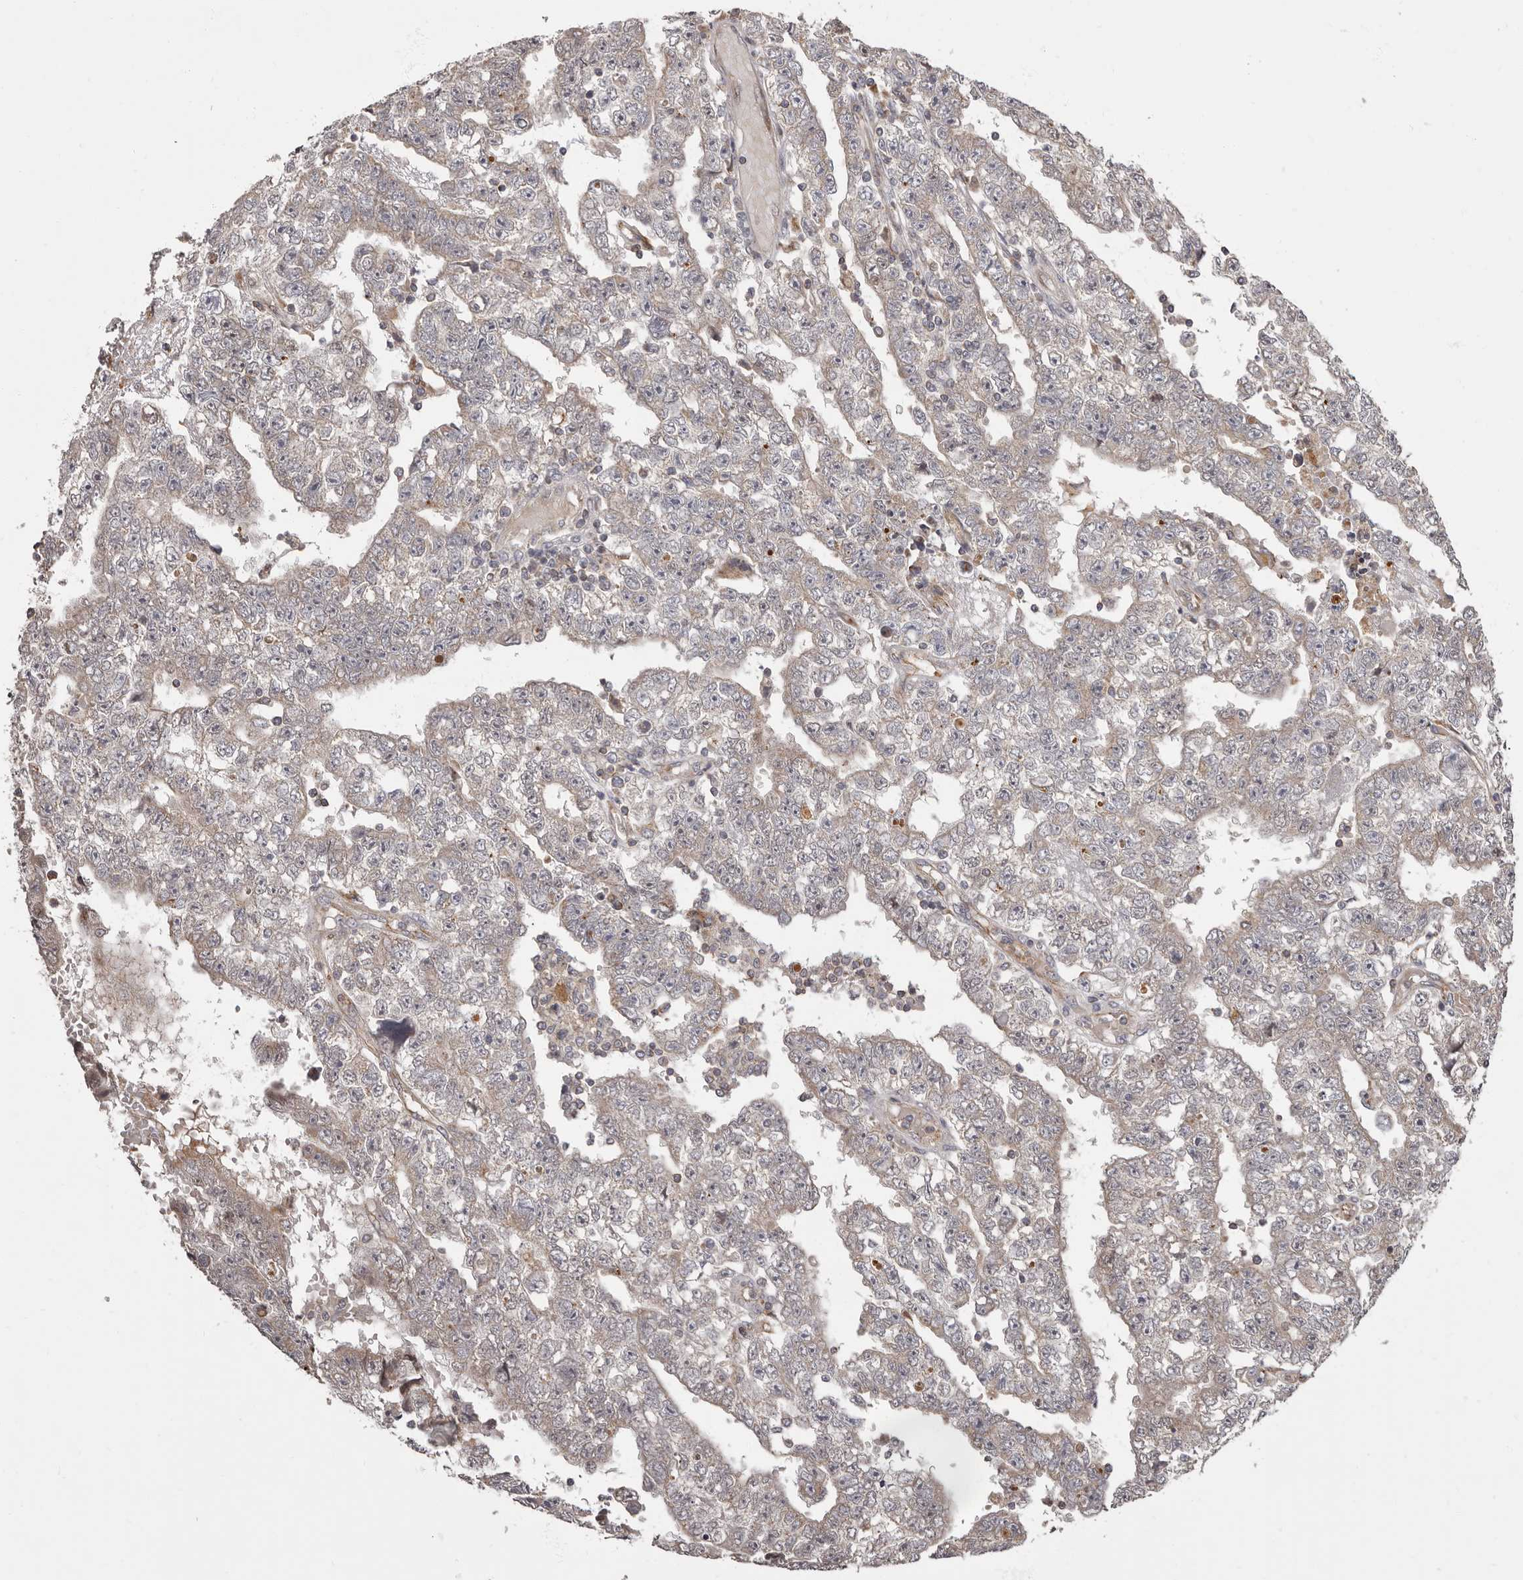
{"staining": {"intensity": "negative", "quantity": "none", "location": "none"}, "tissue": "testis cancer", "cell_type": "Tumor cells", "image_type": "cancer", "snomed": [{"axis": "morphology", "description": "Carcinoma, Embryonal, NOS"}, {"axis": "topography", "description": "Testis"}], "caption": "A high-resolution histopathology image shows immunohistochemistry staining of testis cancer, which exhibits no significant positivity in tumor cells. (IHC, brightfield microscopy, high magnification).", "gene": "ADCY2", "patient": {"sex": "male", "age": 25}}